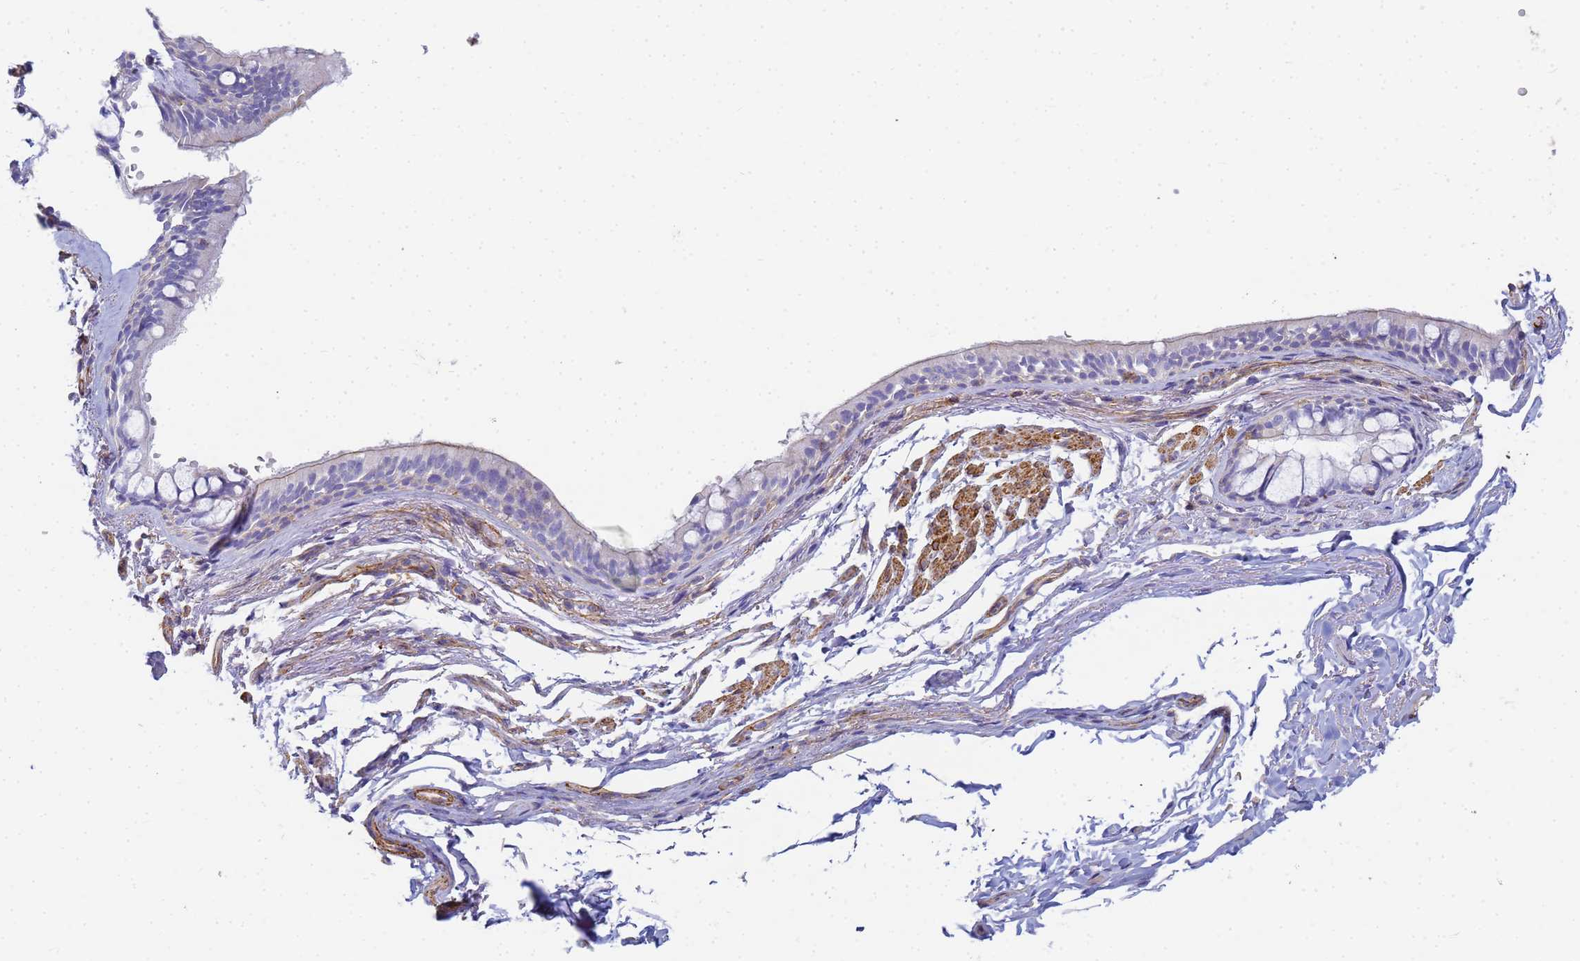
{"staining": {"intensity": "negative", "quantity": "none", "location": "none"}, "tissue": "bronchus", "cell_type": "Respiratory epithelial cells", "image_type": "normal", "snomed": [{"axis": "morphology", "description": "Normal tissue, NOS"}, {"axis": "topography", "description": "Bronchus"}], "caption": "An image of bronchus stained for a protein shows no brown staining in respiratory epithelial cells.", "gene": "TPM1", "patient": {"sex": "male", "age": 70}}